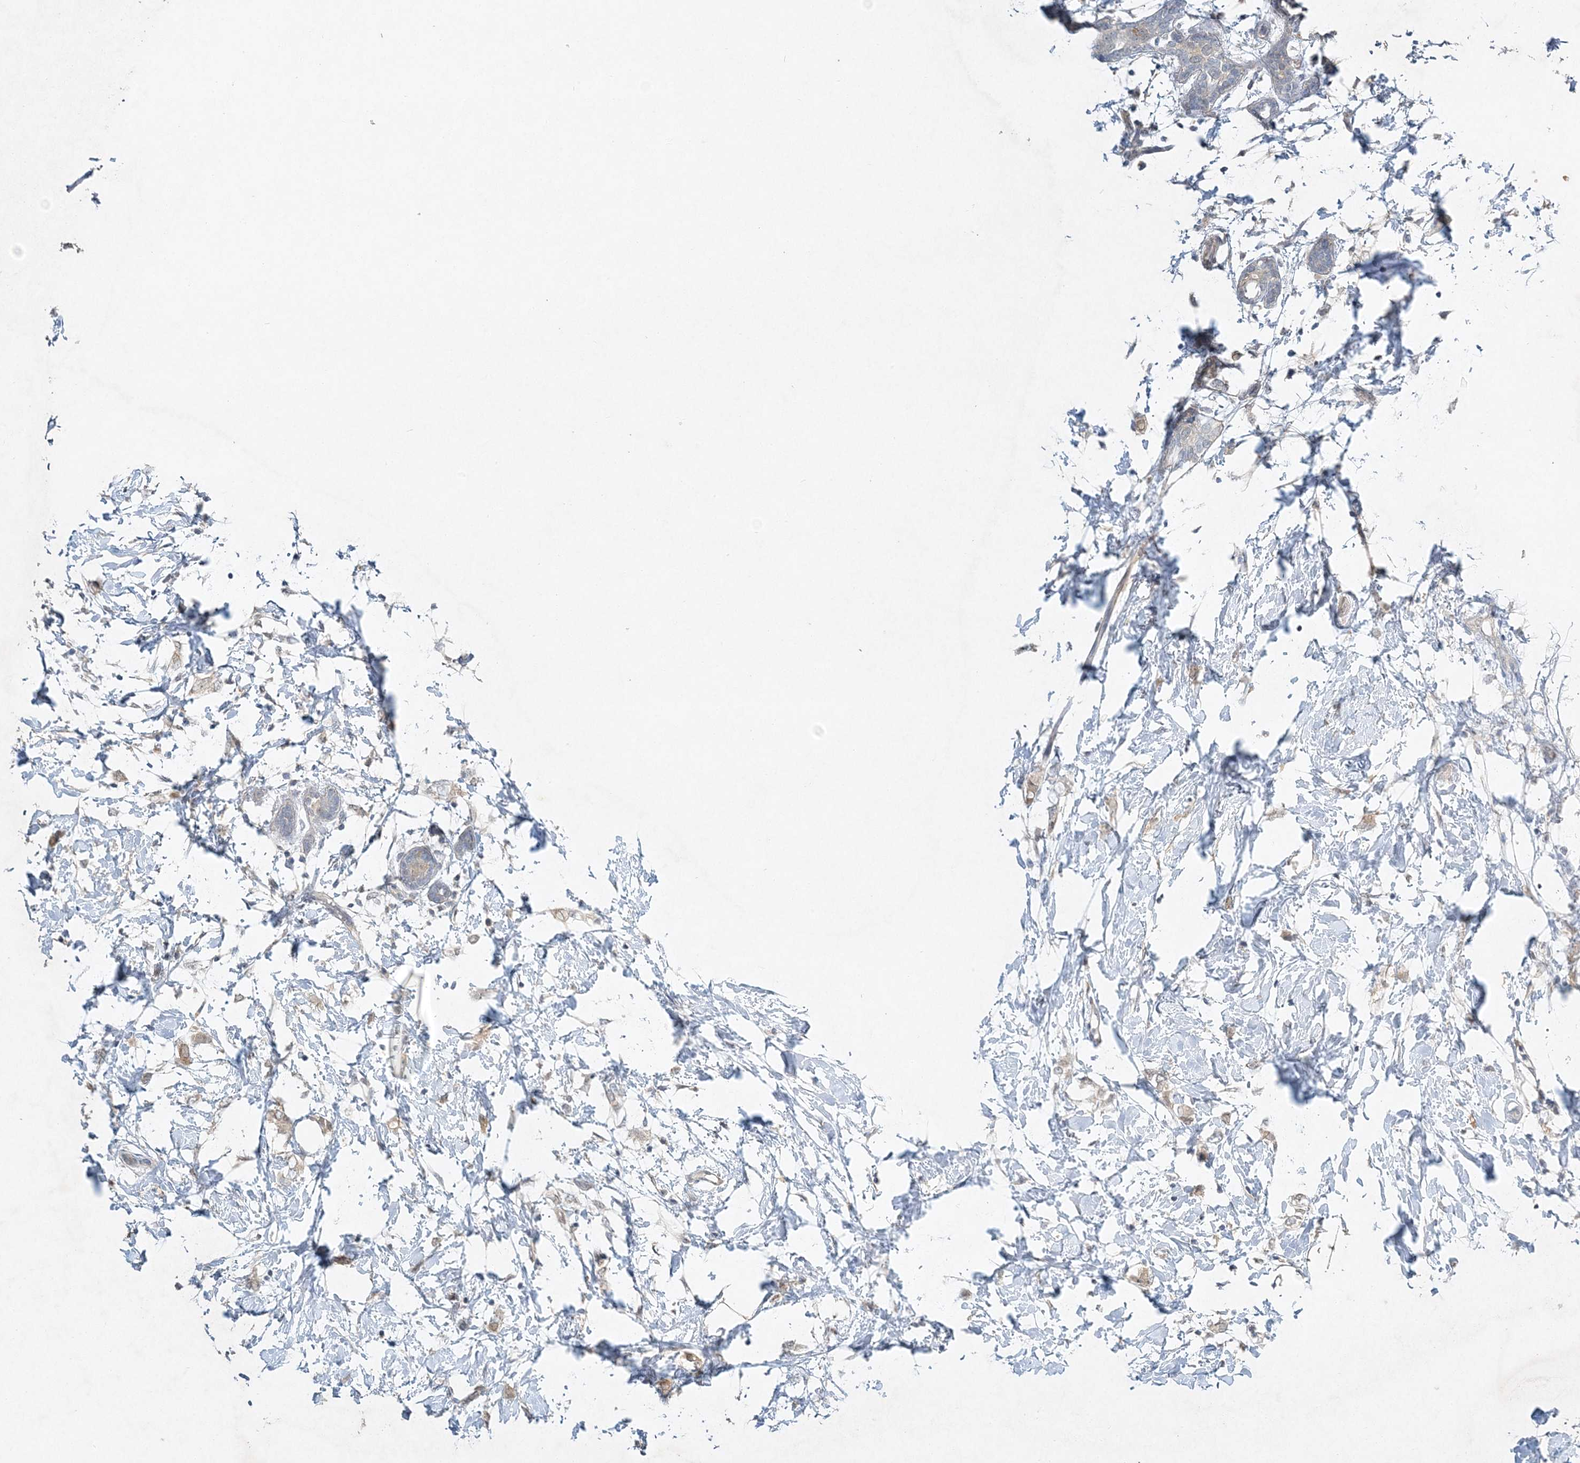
{"staining": {"intensity": "weak", "quantity": "25%-75%", "location": "cytoplasmic/membranous"}, "tissue": "breast cancer", "cell_type": "Tumor cells", "image_type": "cancer", "snomed": [{"axis": "morphology", "description": "Normal tissue, NOS"}, {"axis": "morphology", "description": "Lobular carcinoma"}, {"axis": "topography", "description": "Breast"}], "caption": "Immunohistochemistry (DAB (3,3'-diaminobenzidine)) staining of breast lobular carcinoma shows weak cytoplasmic/membranous protein expression in approximately 25%-75% of tumor cells.", "gene": "MAT2B", "patient": {"sex": "female", "age": 47}}